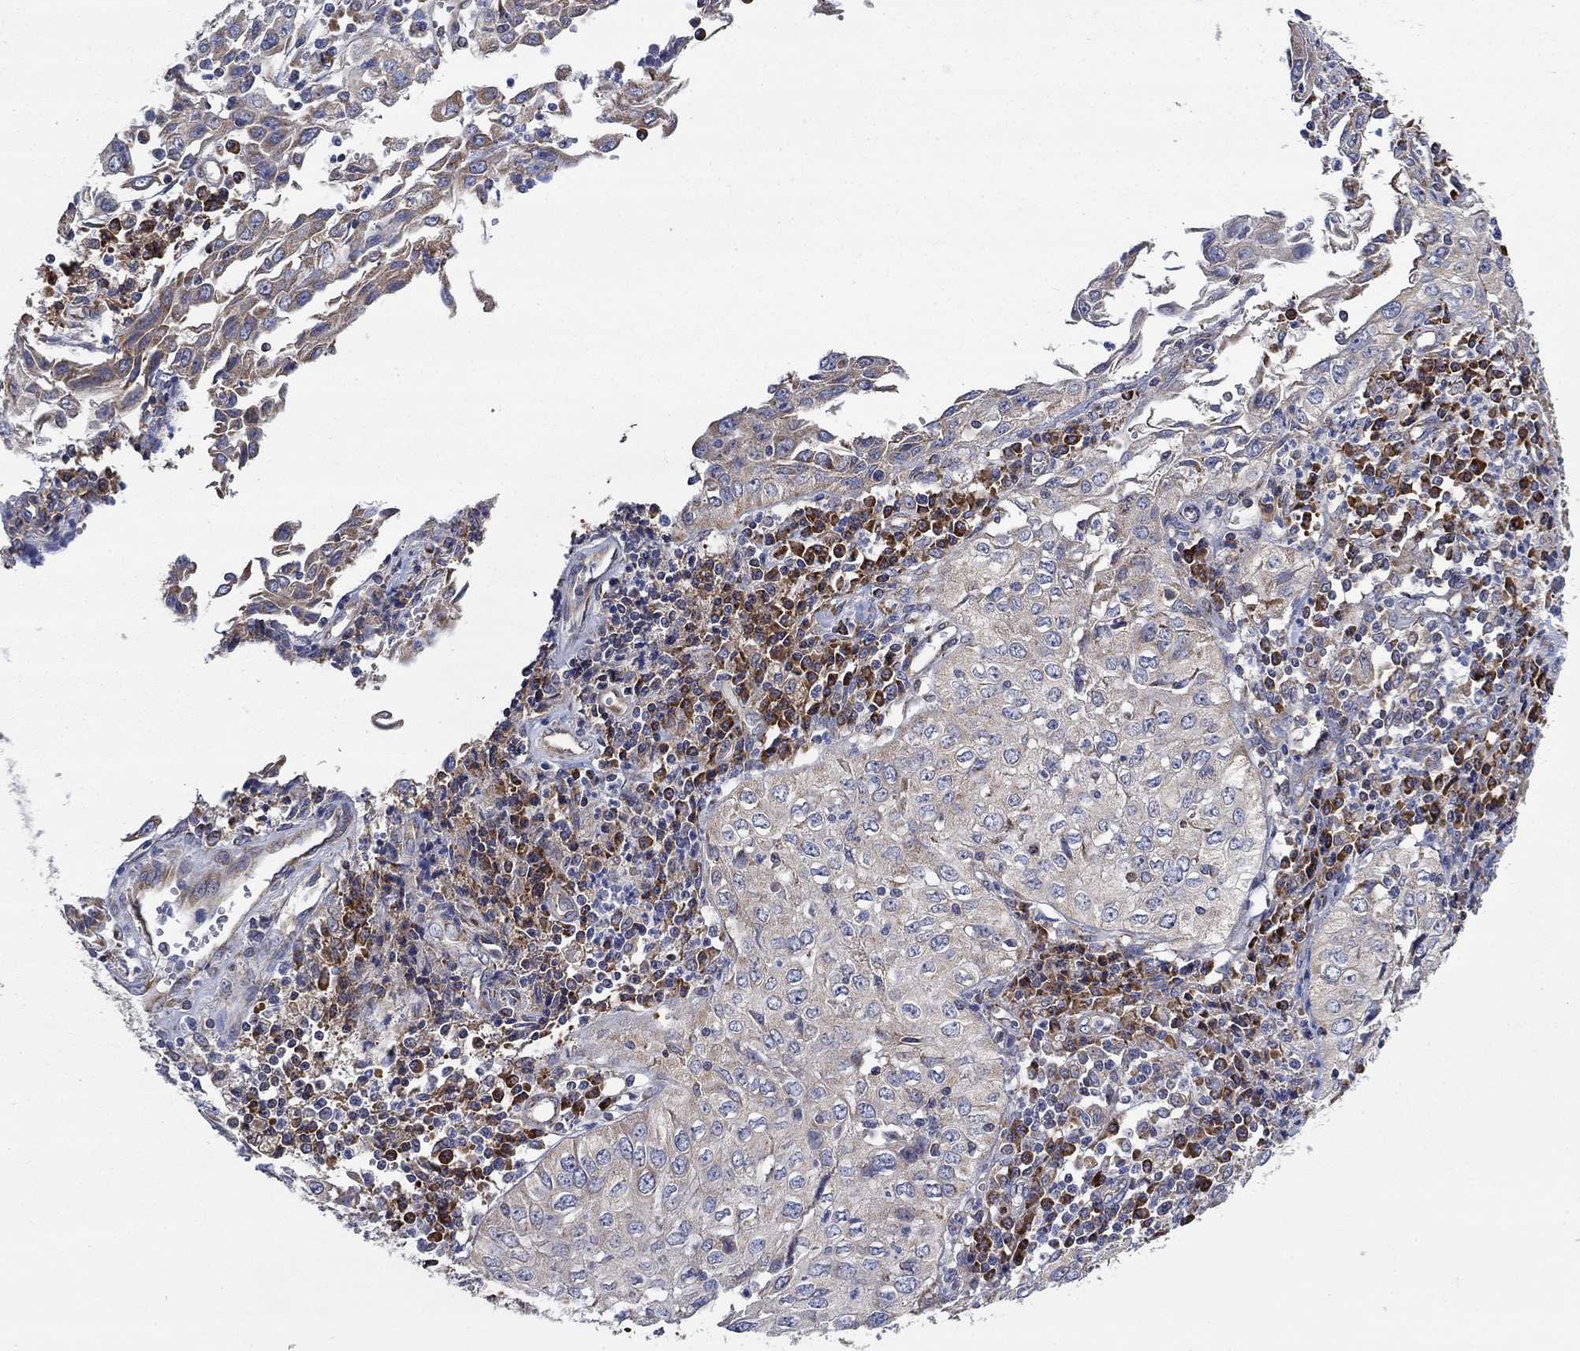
{"staining": {"intensity": "moderate", "quantity": "<25%", "location": "cytoplasmic/membranous"}, "tissue": "cervical cancer", "cell_type": "Tumor cells", "image_type": "cancer", "snomed": [{"axis": "morphology", "description": "Squamous cell carcinoma, NOS"}, {"axis": "topography", "description": "Cervix"}], "caption": "An image of cervical cancer stained for a protein displays moderate cytoplasmic/membranous brown staining in tumor cells. Using DAB (3,3'-diaminobenzidine) (brown) and hematoxylin (blue) stains, captured at high magnification using brightfield microscopy.", "gene": "RPLP0", "patient": {"sex": "female", "age": 24}}